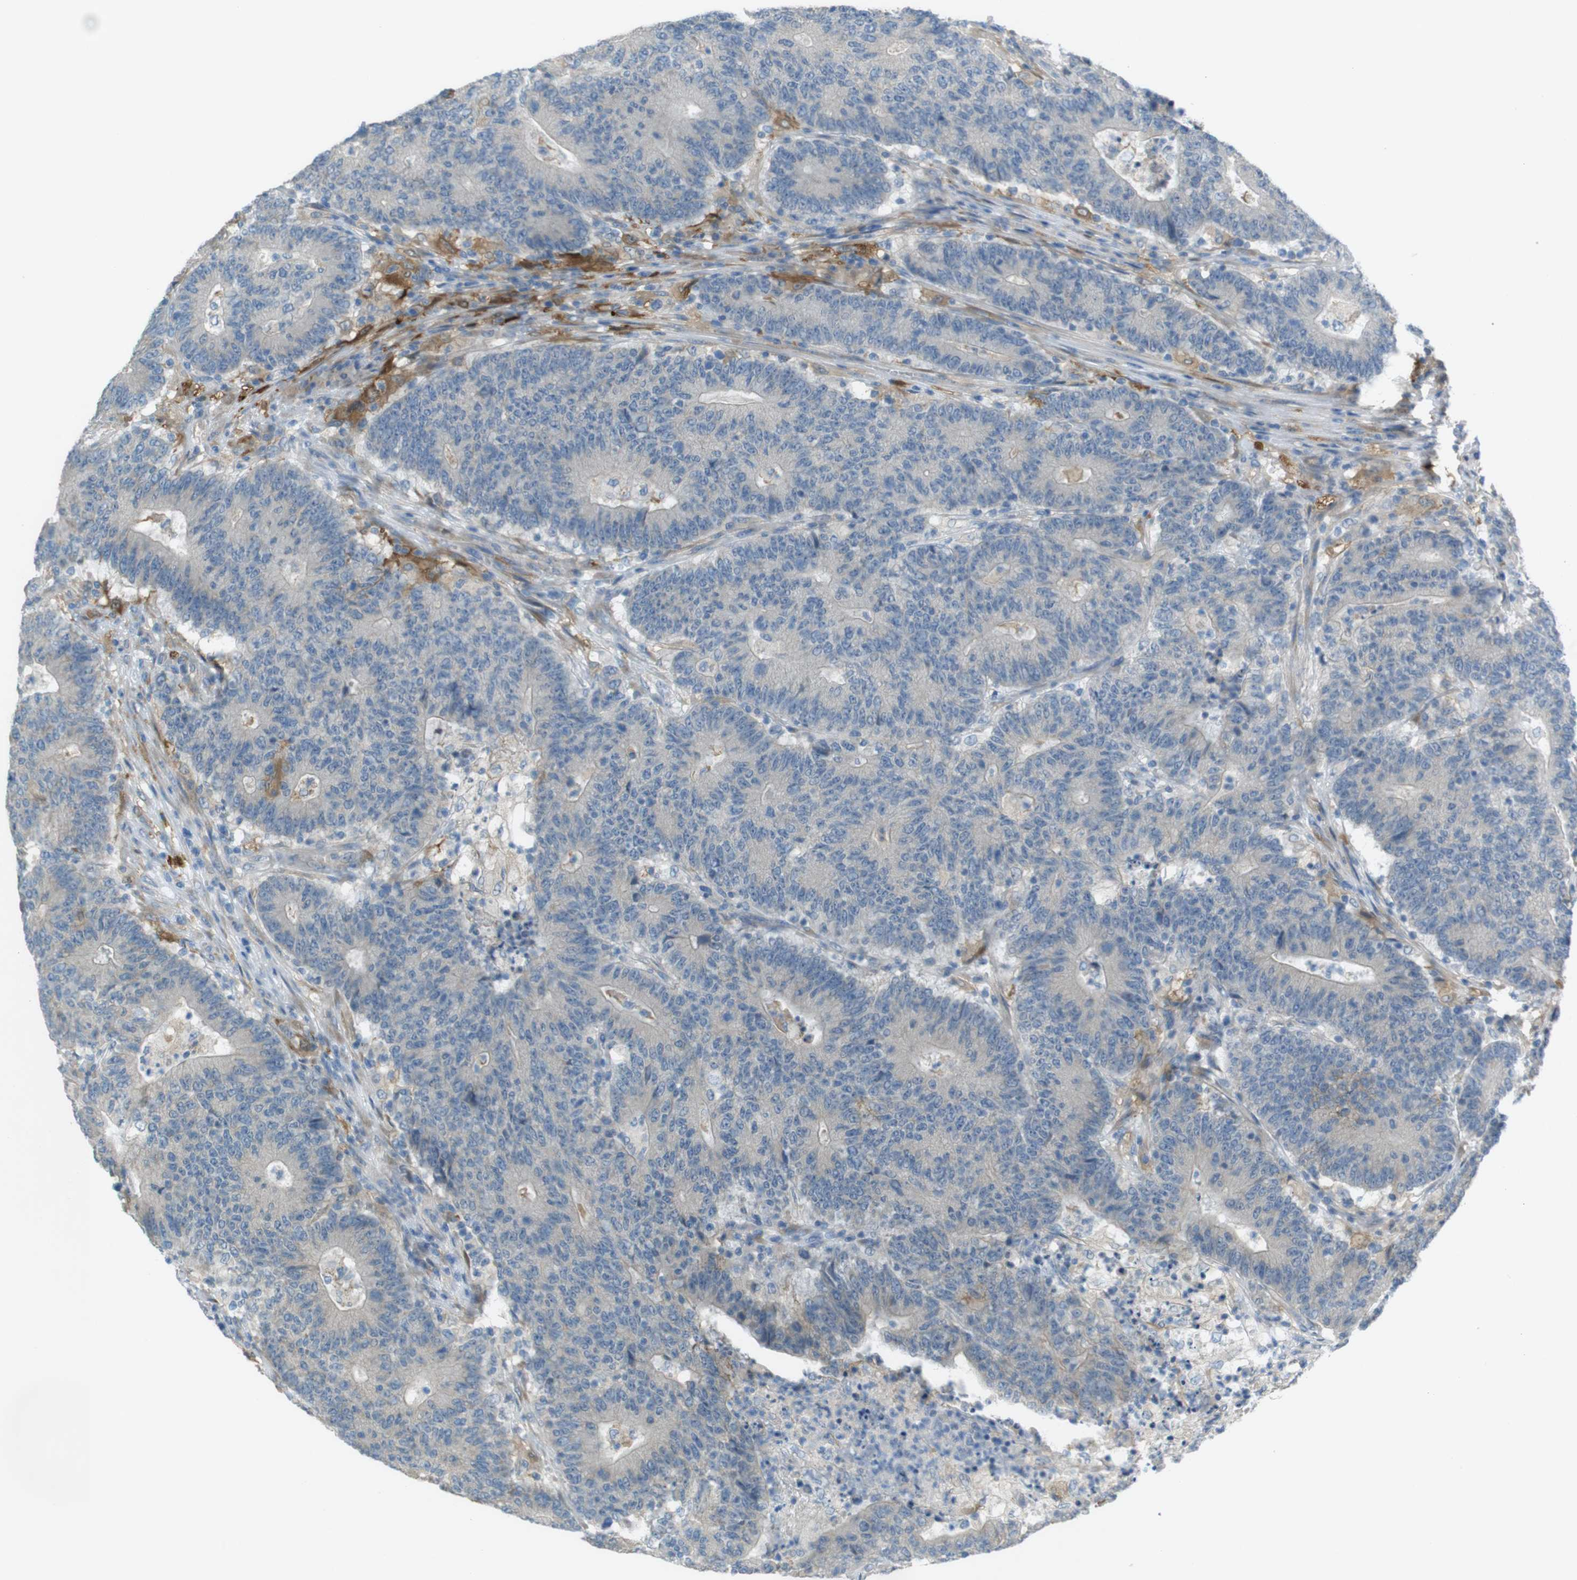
{"staining": {"intensity": "negative", "quantity": "none", "location": "none"}, "tissue": "colorectal cancer", "cell_type": "Tumor cells", "image_type": "cancer", "snomed": [{"axis": "morphology", "description": "Normal tissue, NOS"}, {"axis": "morphology", "description": "Adenocarcinoma, NOS"}, {"axis": "topography", "description": "Colon"}], "caption": "Adenocarcinoma (colorectal) was stained to show a protein in brown. There is no significant expression in tumor cells.", "gene": "TMEM41B", "patient": {"sex": "female", "age": 75}}